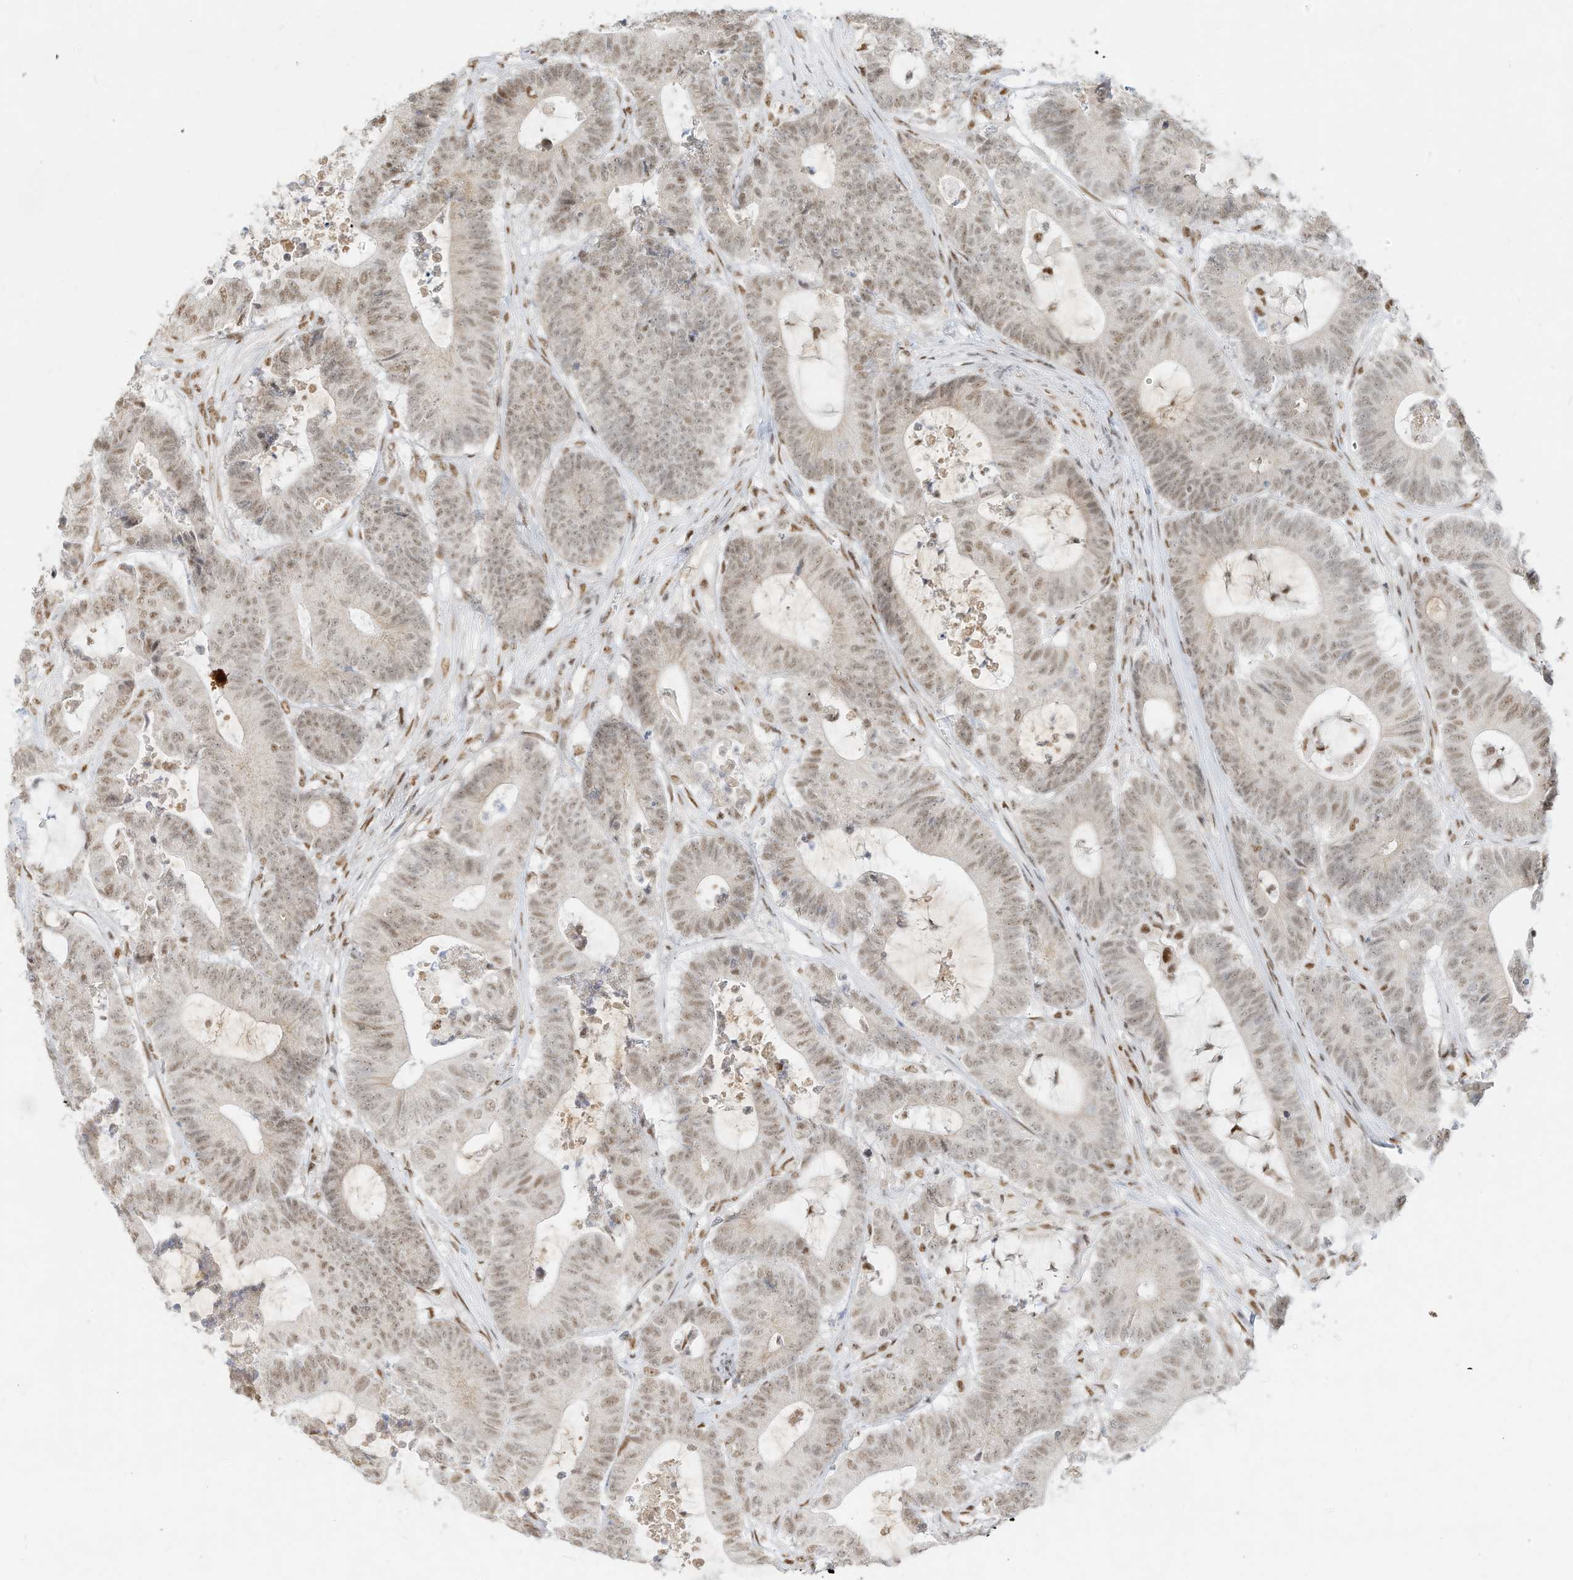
{"staining": {"intensity": "weak", "quantity": ">75%", "location": "nuclear"}, "tissue": "colorectal cancer", "cell_type": "Tumor cells", "image_type": "cancer", "snomed": [{"axis": "morphology", "description": "Adenocarcinoma, NOS"}, {"axis": "topography", "description": "Colon"}], "caption": "The image shows immunohistochemical staining of colorectal adenocarcinoma. There is weak nuclear positivity is present in about >75% of tumor cells.", "gene": "NHSL1", "patient": {"sex": "female", "age": 84}}